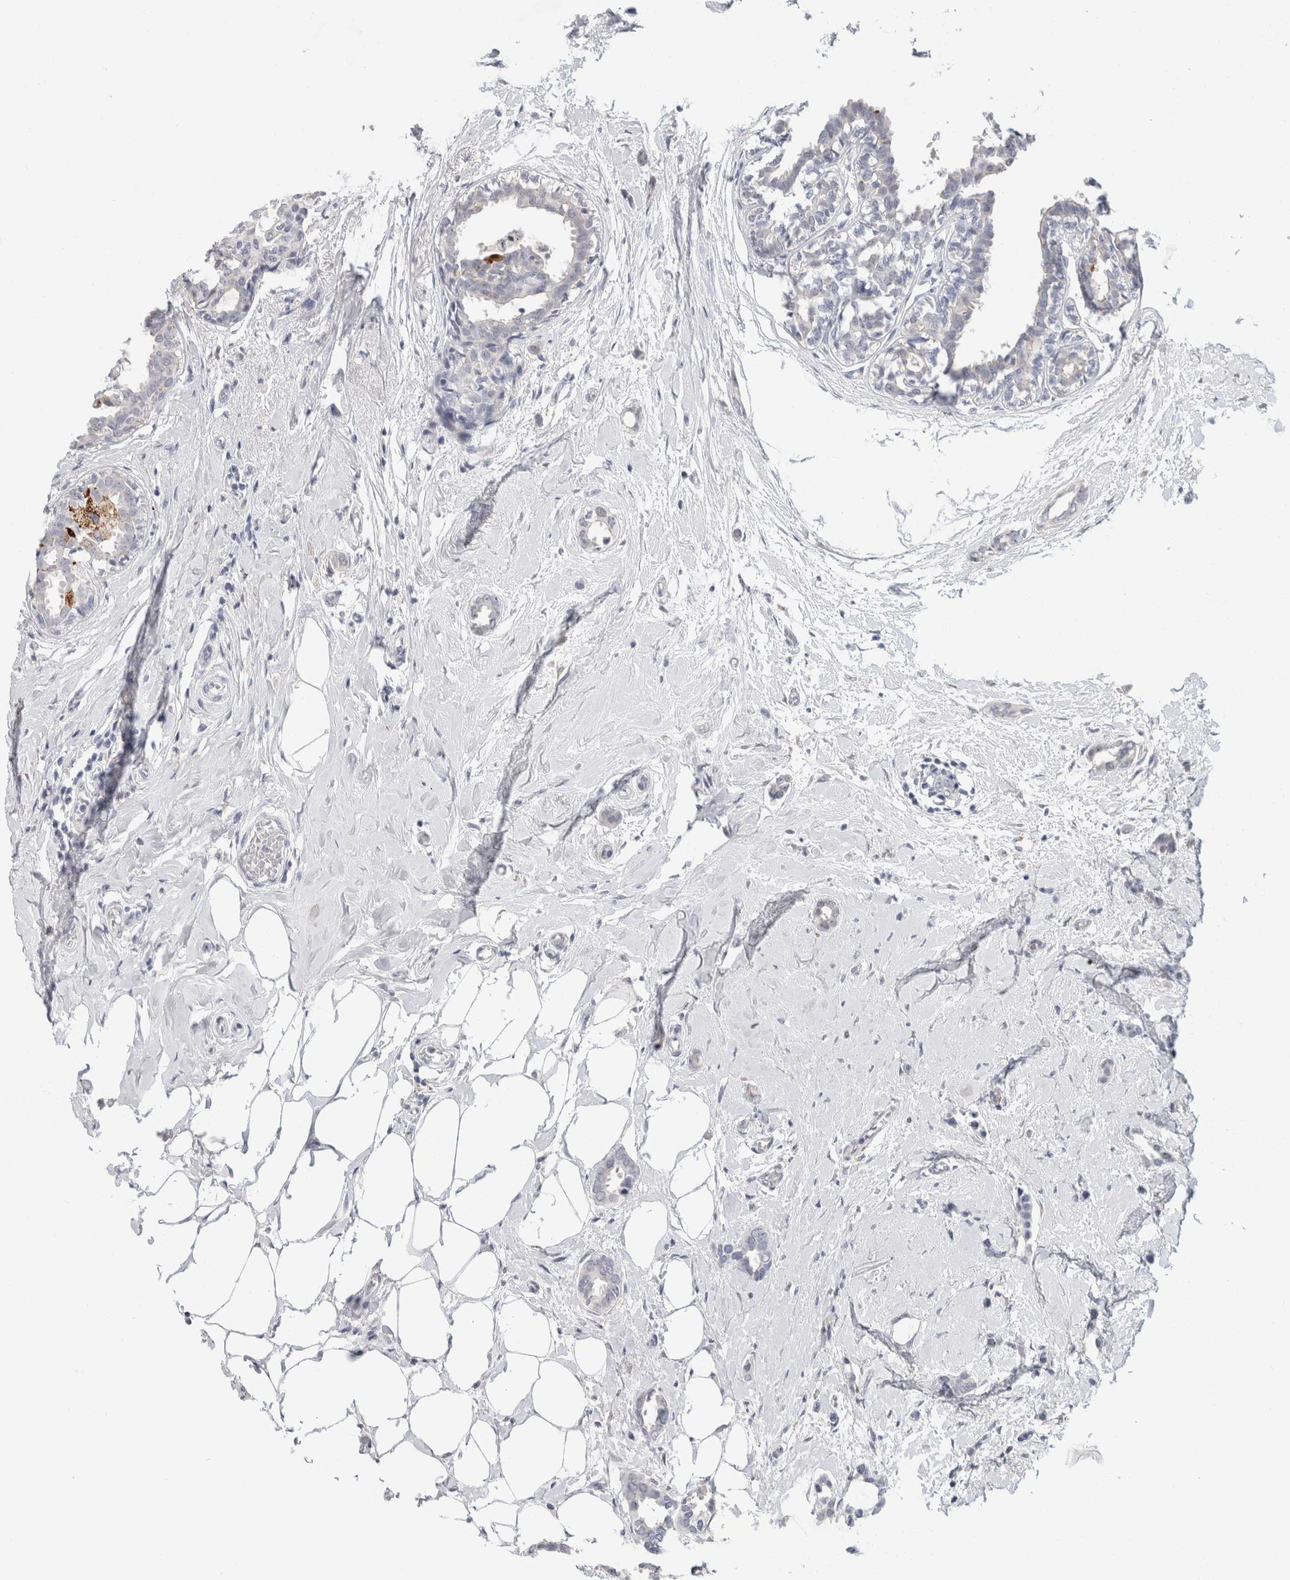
{"staining": {"intensity": "negative", "quantity": "none", "location": "none"}, "tissue": "breast cancer", "cell_type": "Tumor cells", "image_type": "cancer", "snomed": [{"axis": "morphology", "description": "Duct carcinoma"}, {"axis": "topography", "description": "Breast"}], "caption": "Tumor cells are negative for protein expression in human infiltrating ductal carcinoma (breast).", "gene": "NIPA1", "patient": {"sex": "female", "age": 55}}